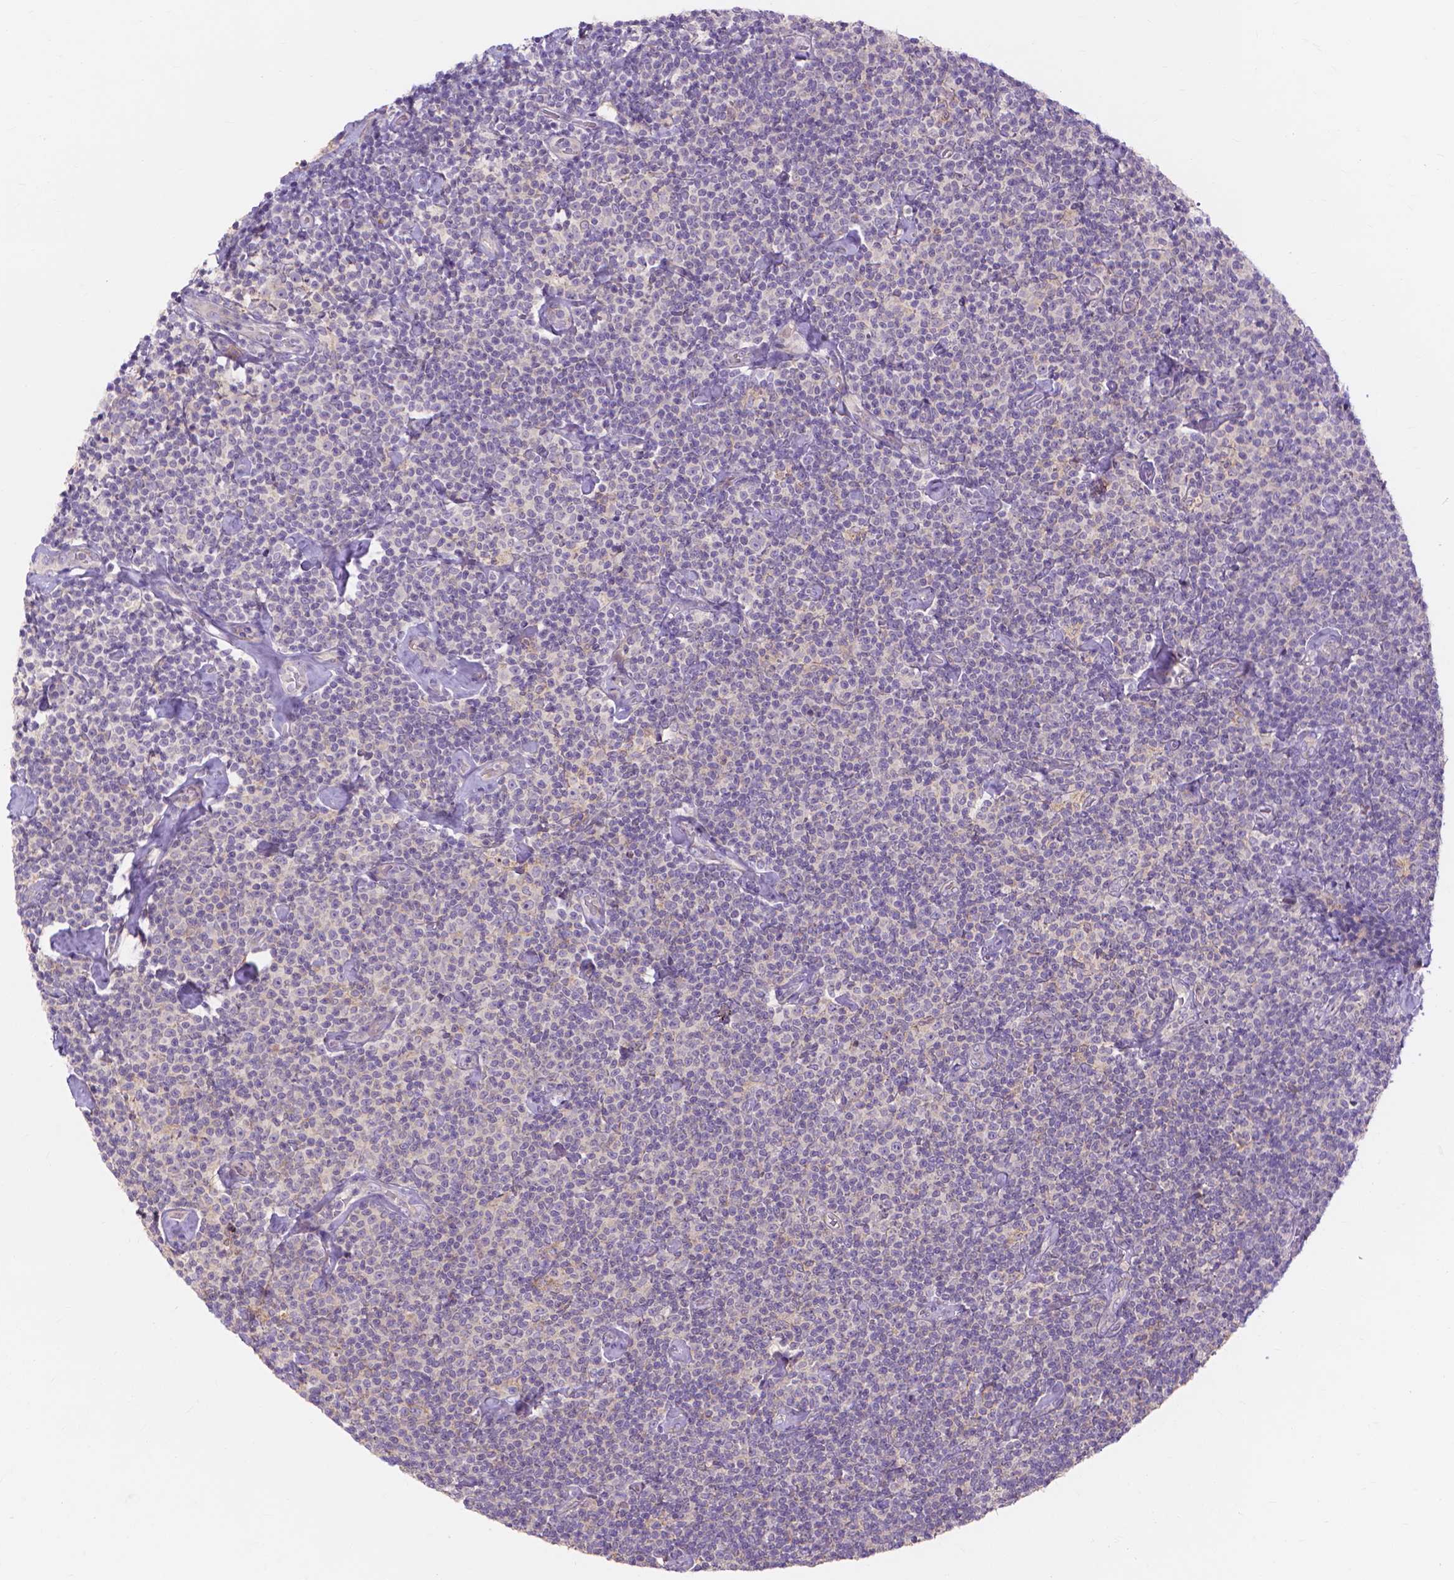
{"staining": {"intensity": "negative", "quantity": "none", "location": "none"}, "tissue": "lymphoma", "cell_type": "Tumor cells", "image_type": "cancer", "snomed": [{"axis": "morphology", "description": "Malignant lymphoma, non-Hodgkin's type, Low grade"}, {"axis": "topography", "description": "Lymph node"}], "caption": "IHC image of neoplastic tissue: human lymphoma stained with DAB reveals no significant protein positivity in tumor cells. Nuclei are stained in blue.", "gene": "PRDM13", "patient": {"sex": "male", "age": 81}}